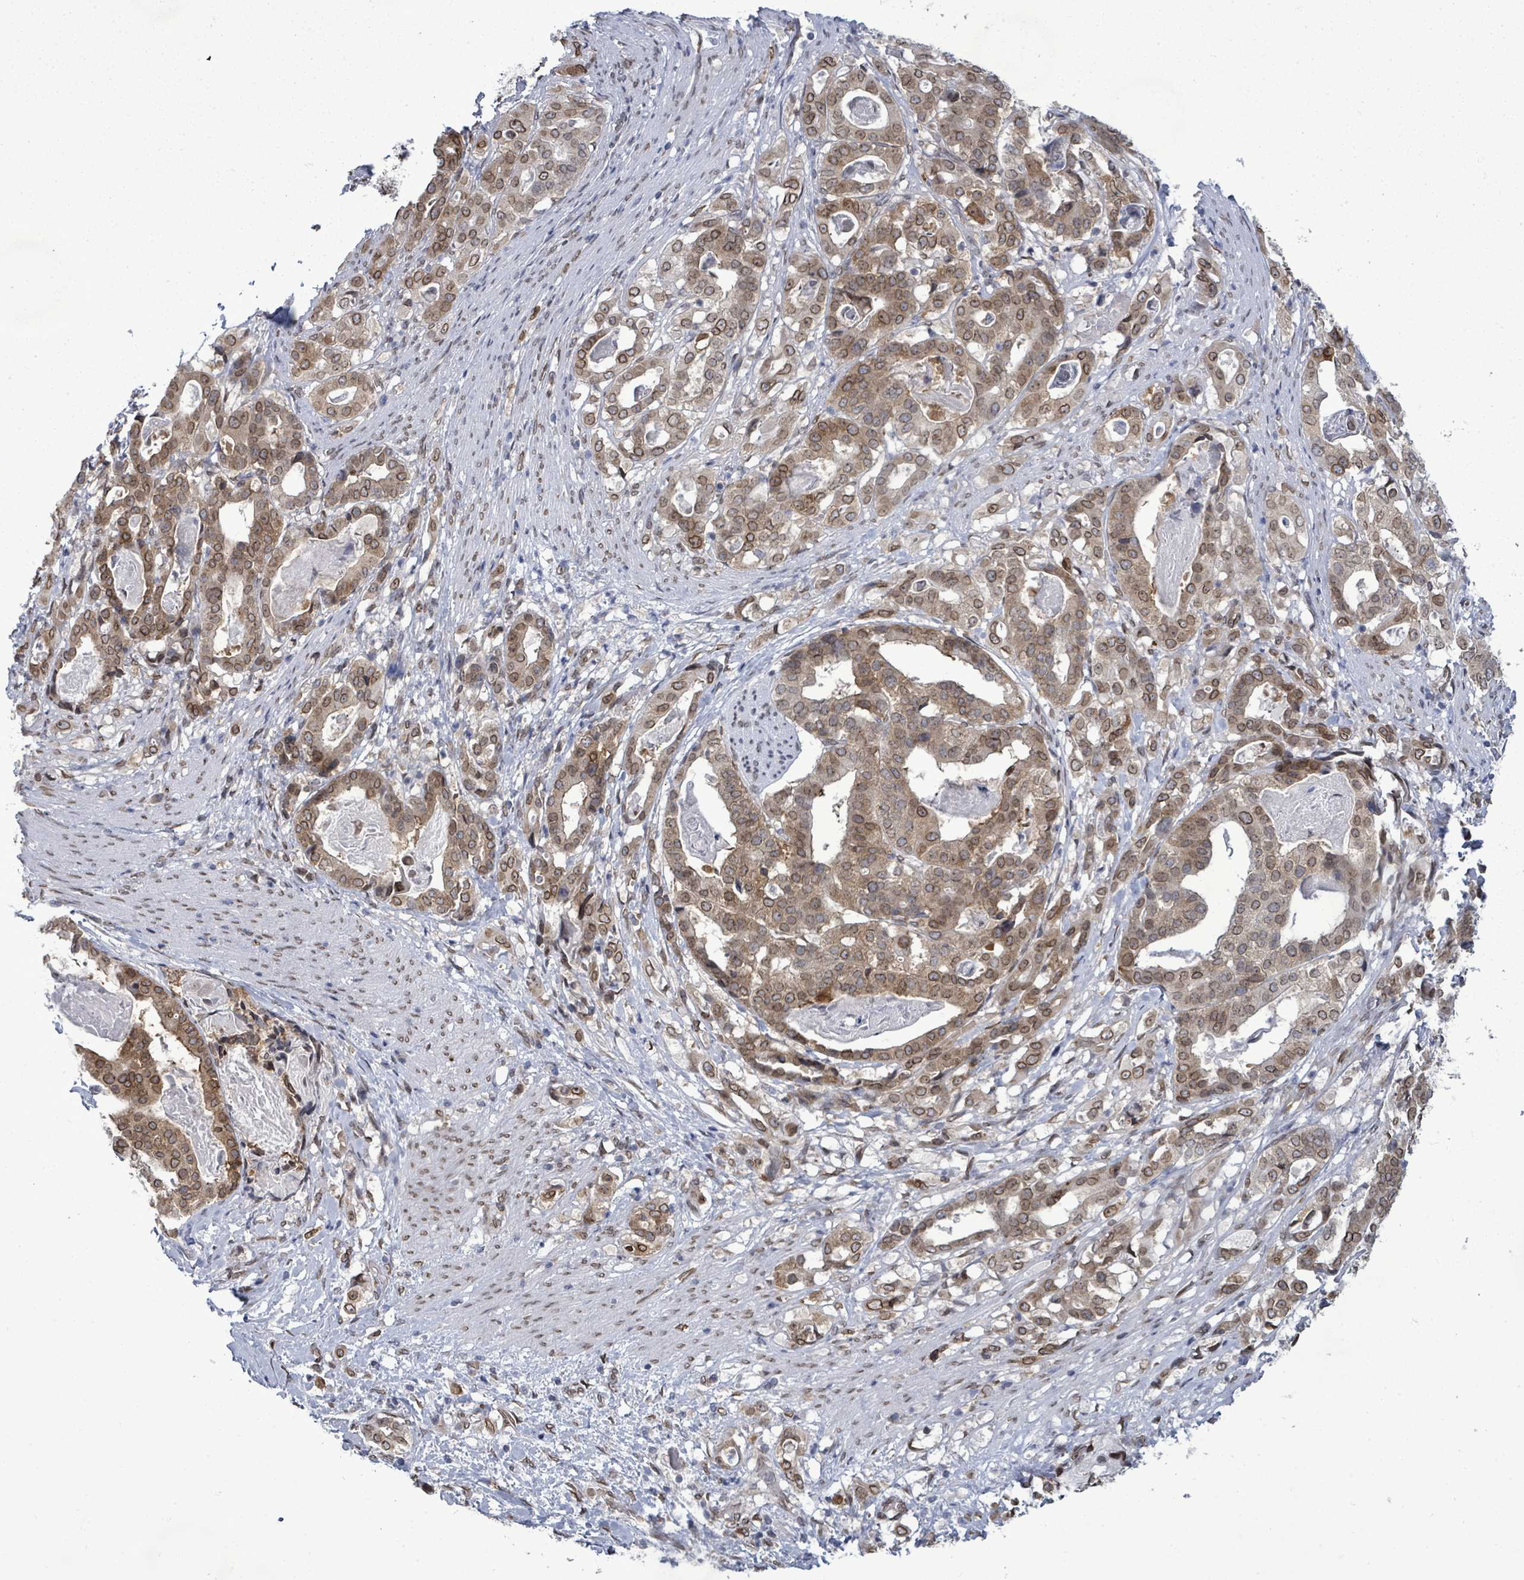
{"staining": {"intensity": "moderate", "quantity": ">75%", "location": "cytoplasmic/membranous,nuclear"}, "tissue": "stomach cancer", "cell_type": "Tumor cells", "image_type": "cancer", "snomed": [{"axis": "morphology", "description": "Adenocarcinoma, NOS"}, {"axis": "topography", "description": "Stomach"}], "caption": "An image of stomach cancer (adenocarcinoma) stained for a protein exhibits moderate cytoplasmic/membranous and nuclear brown staining in tumor cells.", "gene": "ARFGAP1", "patient": {"sex": "male", "age": 48}}